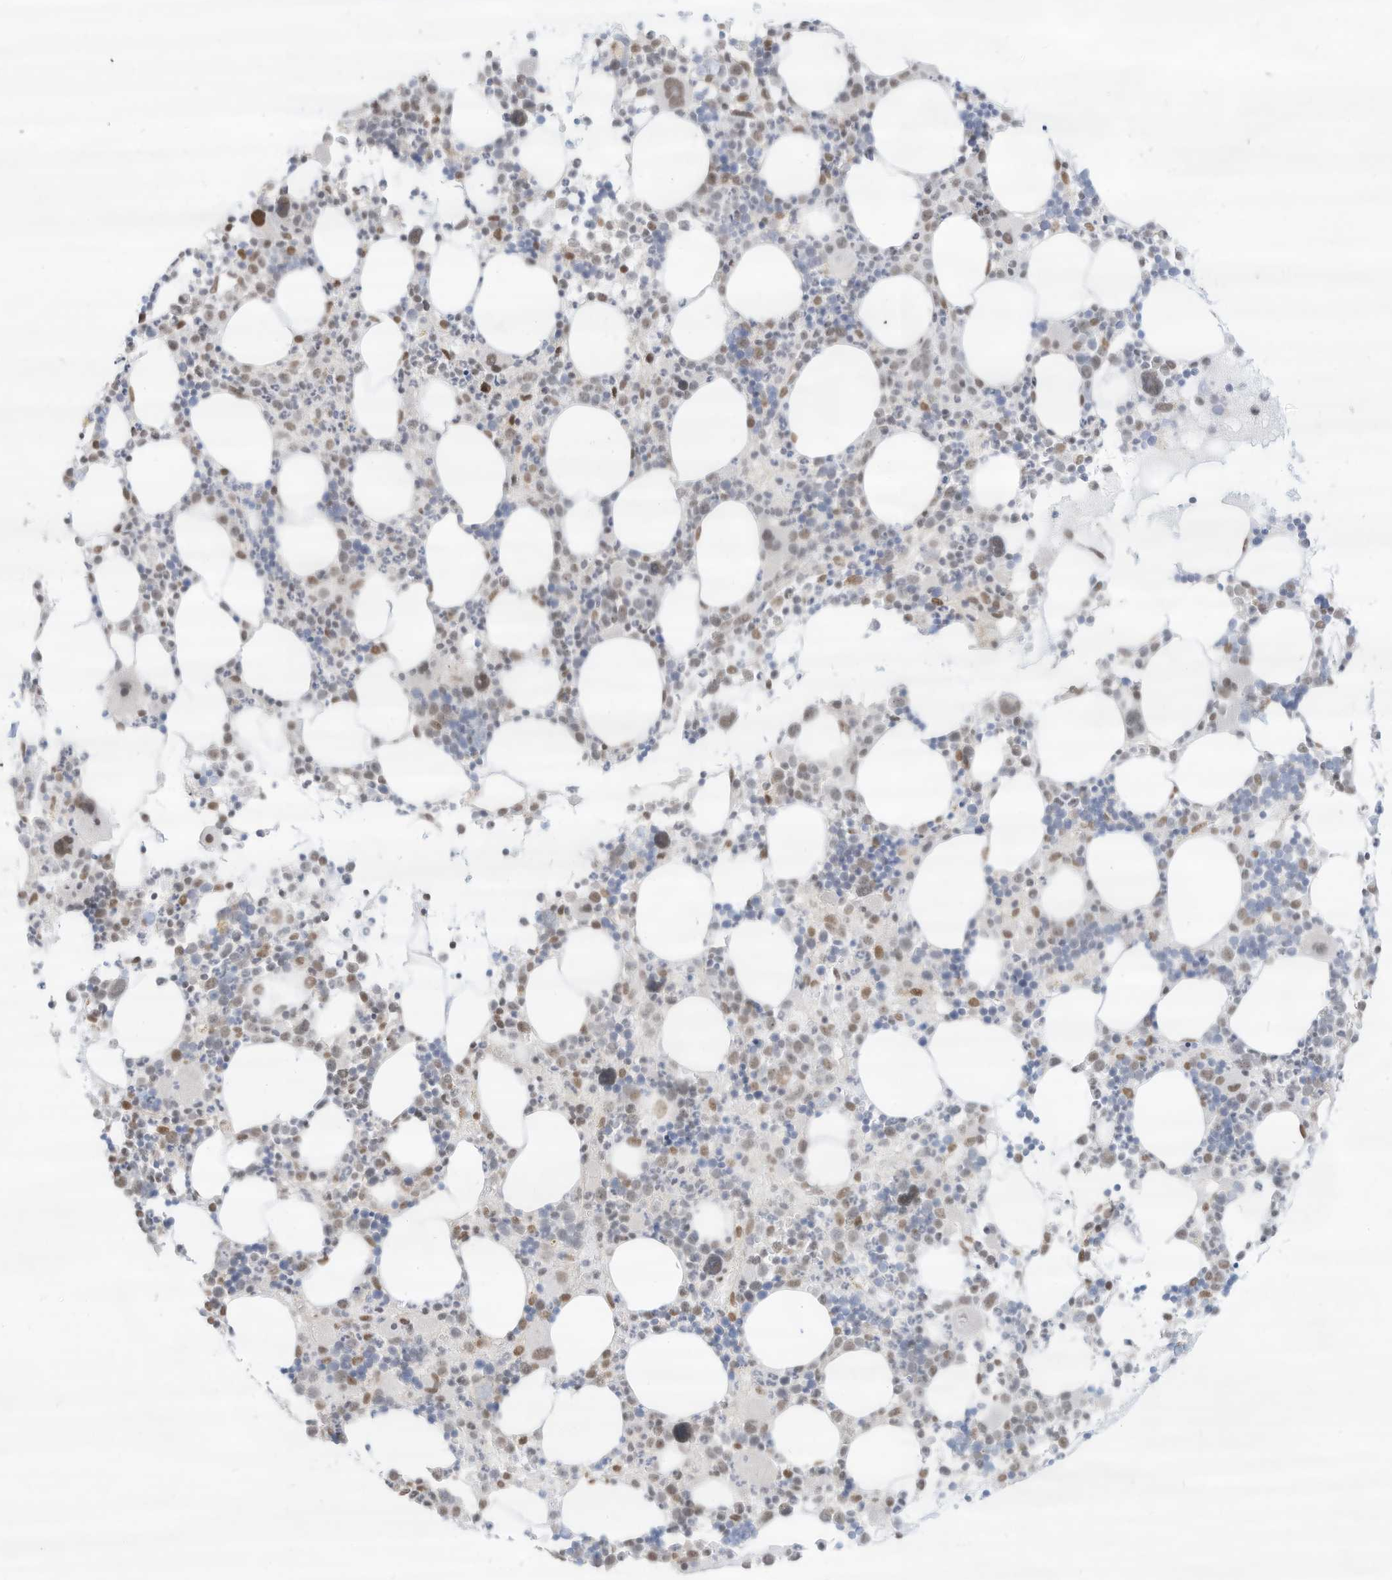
{"staining": {"intensity": "moderate", "quantity": "<25%", "location": "nuclear"}, "tissue": "bone marrow", "cell_type": "Hematopoietic cells", "image_type": "normal", "snomed": [{"axis": "morphology", "description": "Normal tissue, NOS"}, {"axis": "topography", "description": "Bone marrow"}], "caption": "Bone marrow stained with IHC reveals moderate nuclear staining in approximately <25% of hematopoietic cells. Nuclei are stained in blue.", "gene": "NHSL1", "patient": {"sex": "female", "age": 62}}